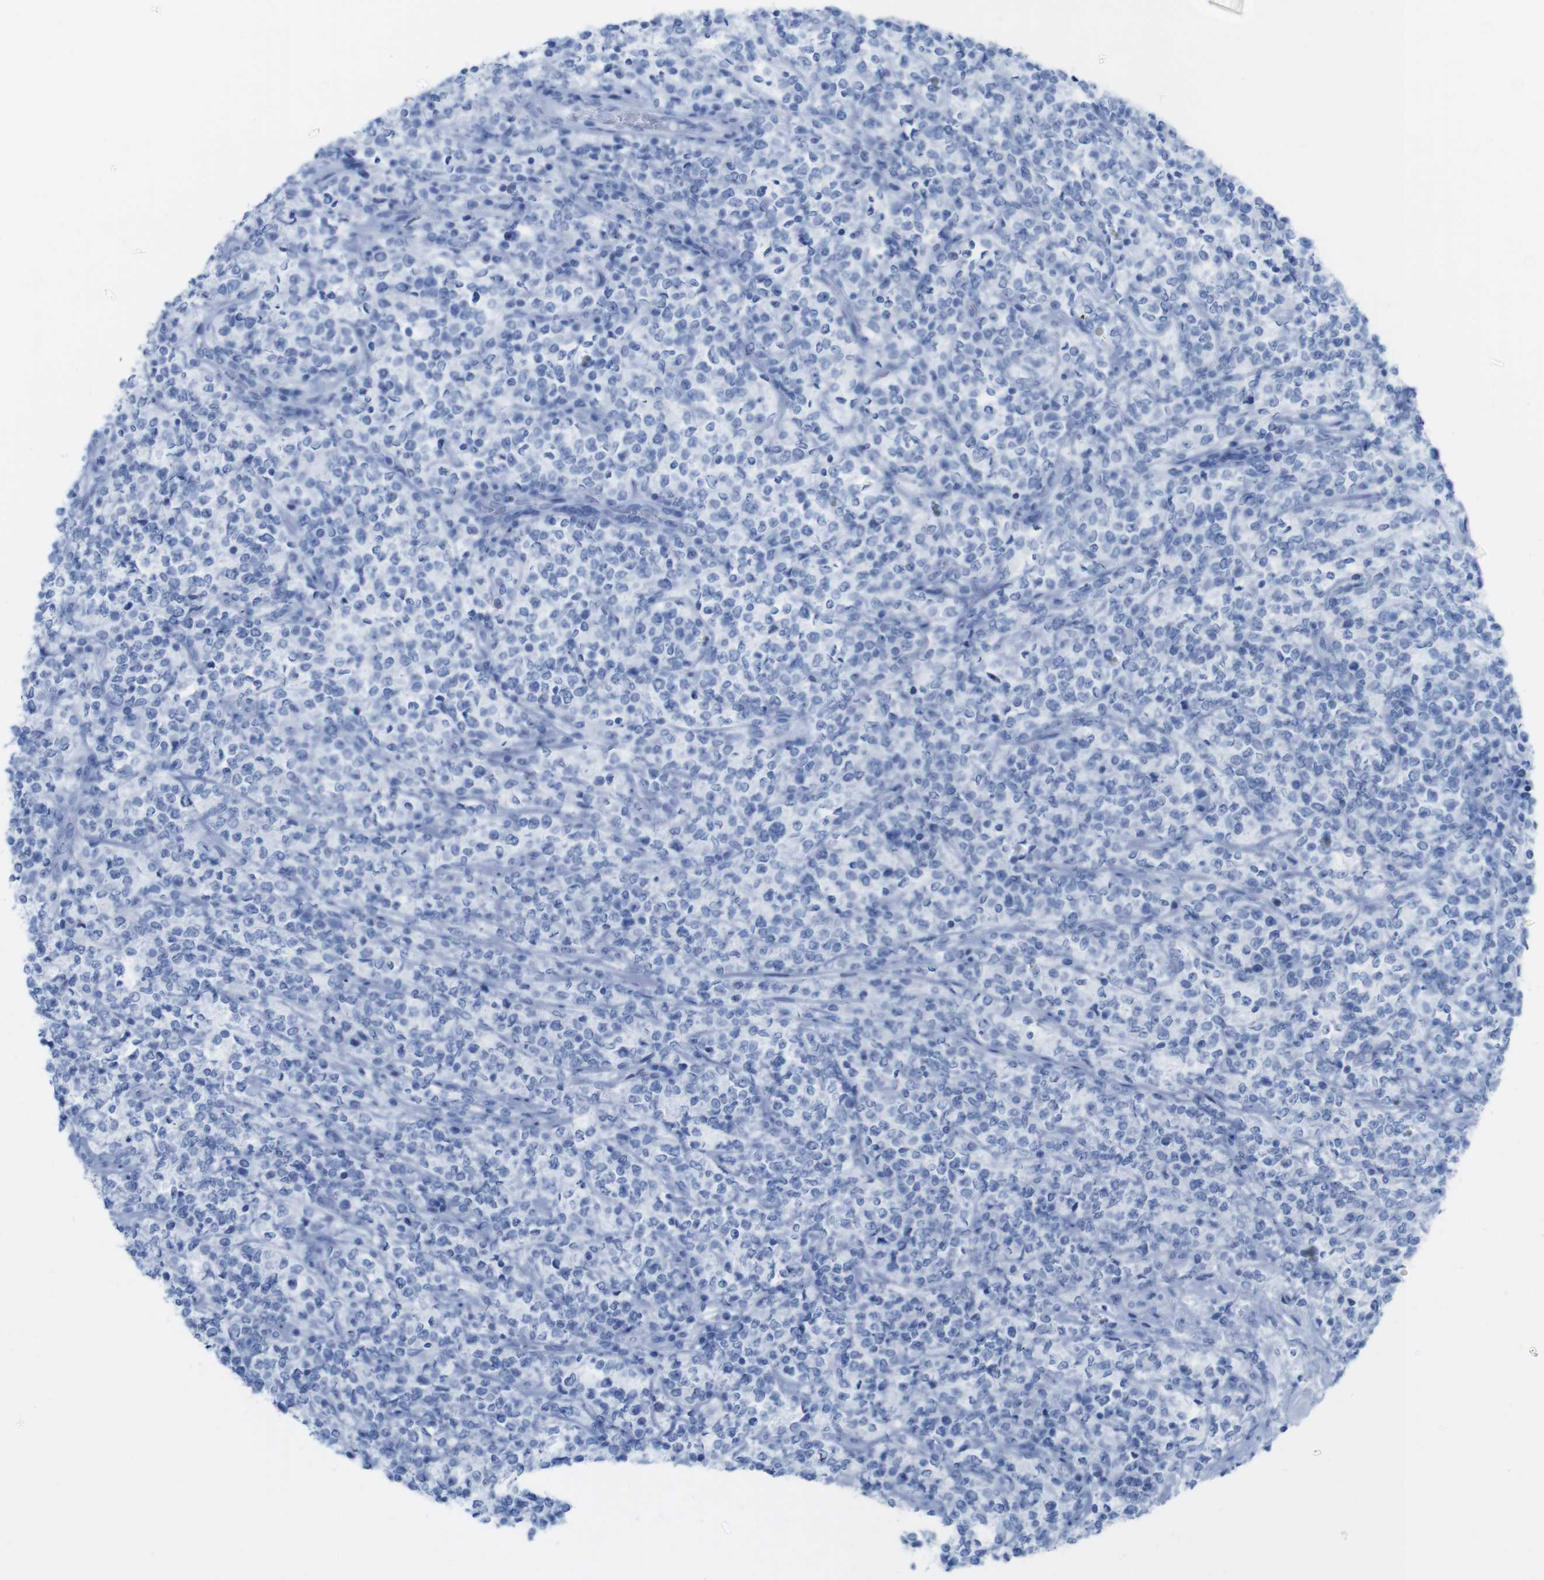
{"staining": {"intensity": "negative", "quantity": "none", "location": "none"}, "tissue": "lymphoma", "cell_type": "Tumor cells", "image_type": "cancer", "snomed": [{"axis": "morphology", "description": "Malignant lymphoma, non-Hodgkin's type, High grade"}, {"axis": "topography", "description": "Soft tissue"}], "caption": "This histopathology image is of lymphoma stained with IHC to label a protein in brown with the nuclei are counter-stained blue. There is no positivity in tumor cells. Brightfield microscopy of immunohistochemistry stained with DAB (3,3'-diaminobenzidine) (brown) and hematoxylin (blue), captured at high magnification.", "gene": "MYH7", "patient": {"sex": "male", "age": 18}}